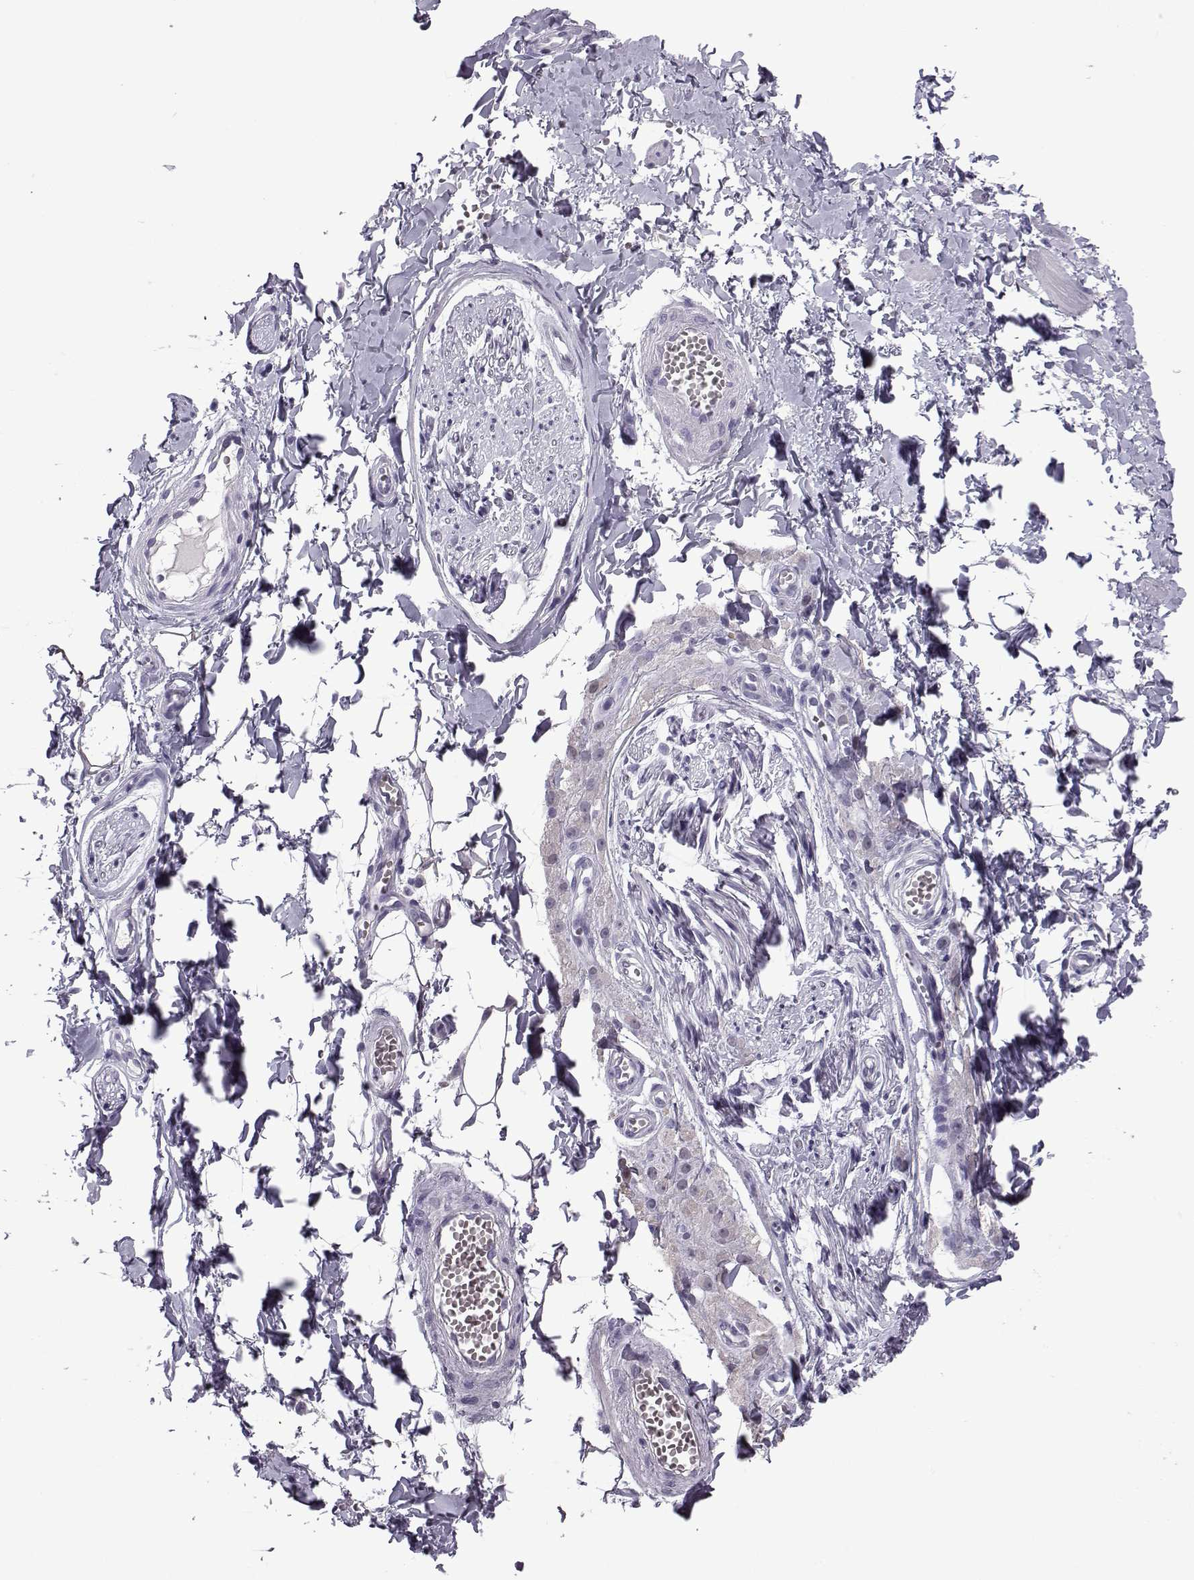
{"staining": {"intensity": "negative", "quantity": "none", "location": "none"}, "tissue": "adipose tissue", "cell_type": "Adipocytes", "image_type": "normal", "snomed": [{"axis": "morphology", "description": "Normal tissue, NOS"}, {"axis": "topography", "description": "Smooth muscle"}, {"axis": "topography", "description": "Peripheral nerve tissue"}], "caption": "Immunohistochemistry micrograph of benign adipose tissue: adipose tissue stained with DAB reveals no significant protein positivity in adipocytes. (IHC, brightfield microscopy, high magnification).", "gene": "OIP5", "patient": {"sex": "male", "age": 22}}